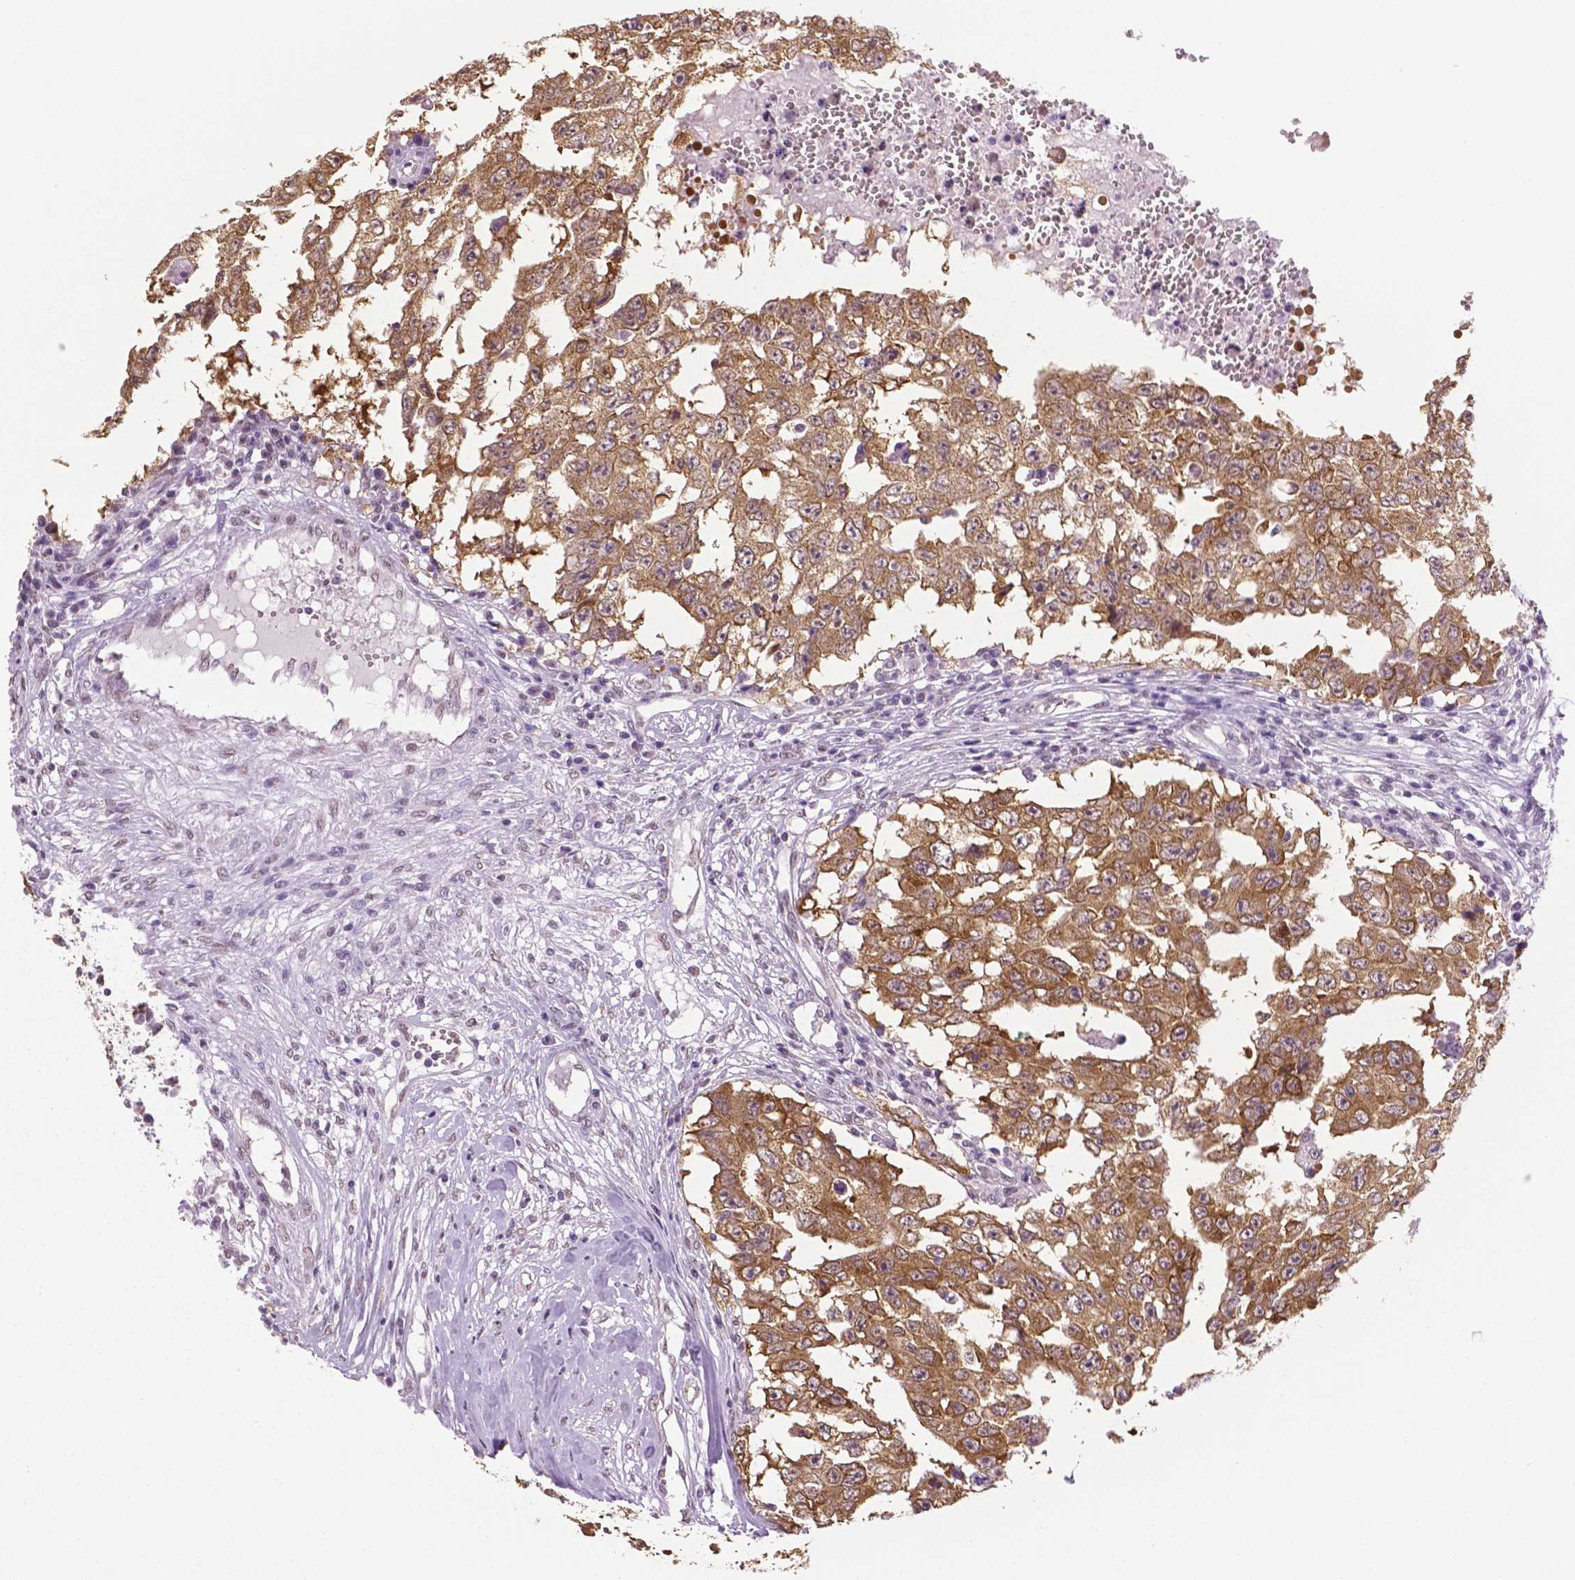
{"staining": {"intensity": "moderate", "quantity": ">75%", "location": "cytoplasmic/membranous"}, "tissue": "testis cancer", "cell_type": "Tumor cells", "image_type": "cancer", "snomed": [{"axis": "morphology", "description": "Carcinoma, Embryonal, NOS"}, {"axis": "topography", "description": "Testis"}], "caption": "A micrograph of testis cancer (embryonal carcinoma) stained for a protein shows moderate cytoplasmic/membranous brown staining in tumor cells.", "gene": "IGF2BP1", "patient": {"sex": "male", "age": 36}}